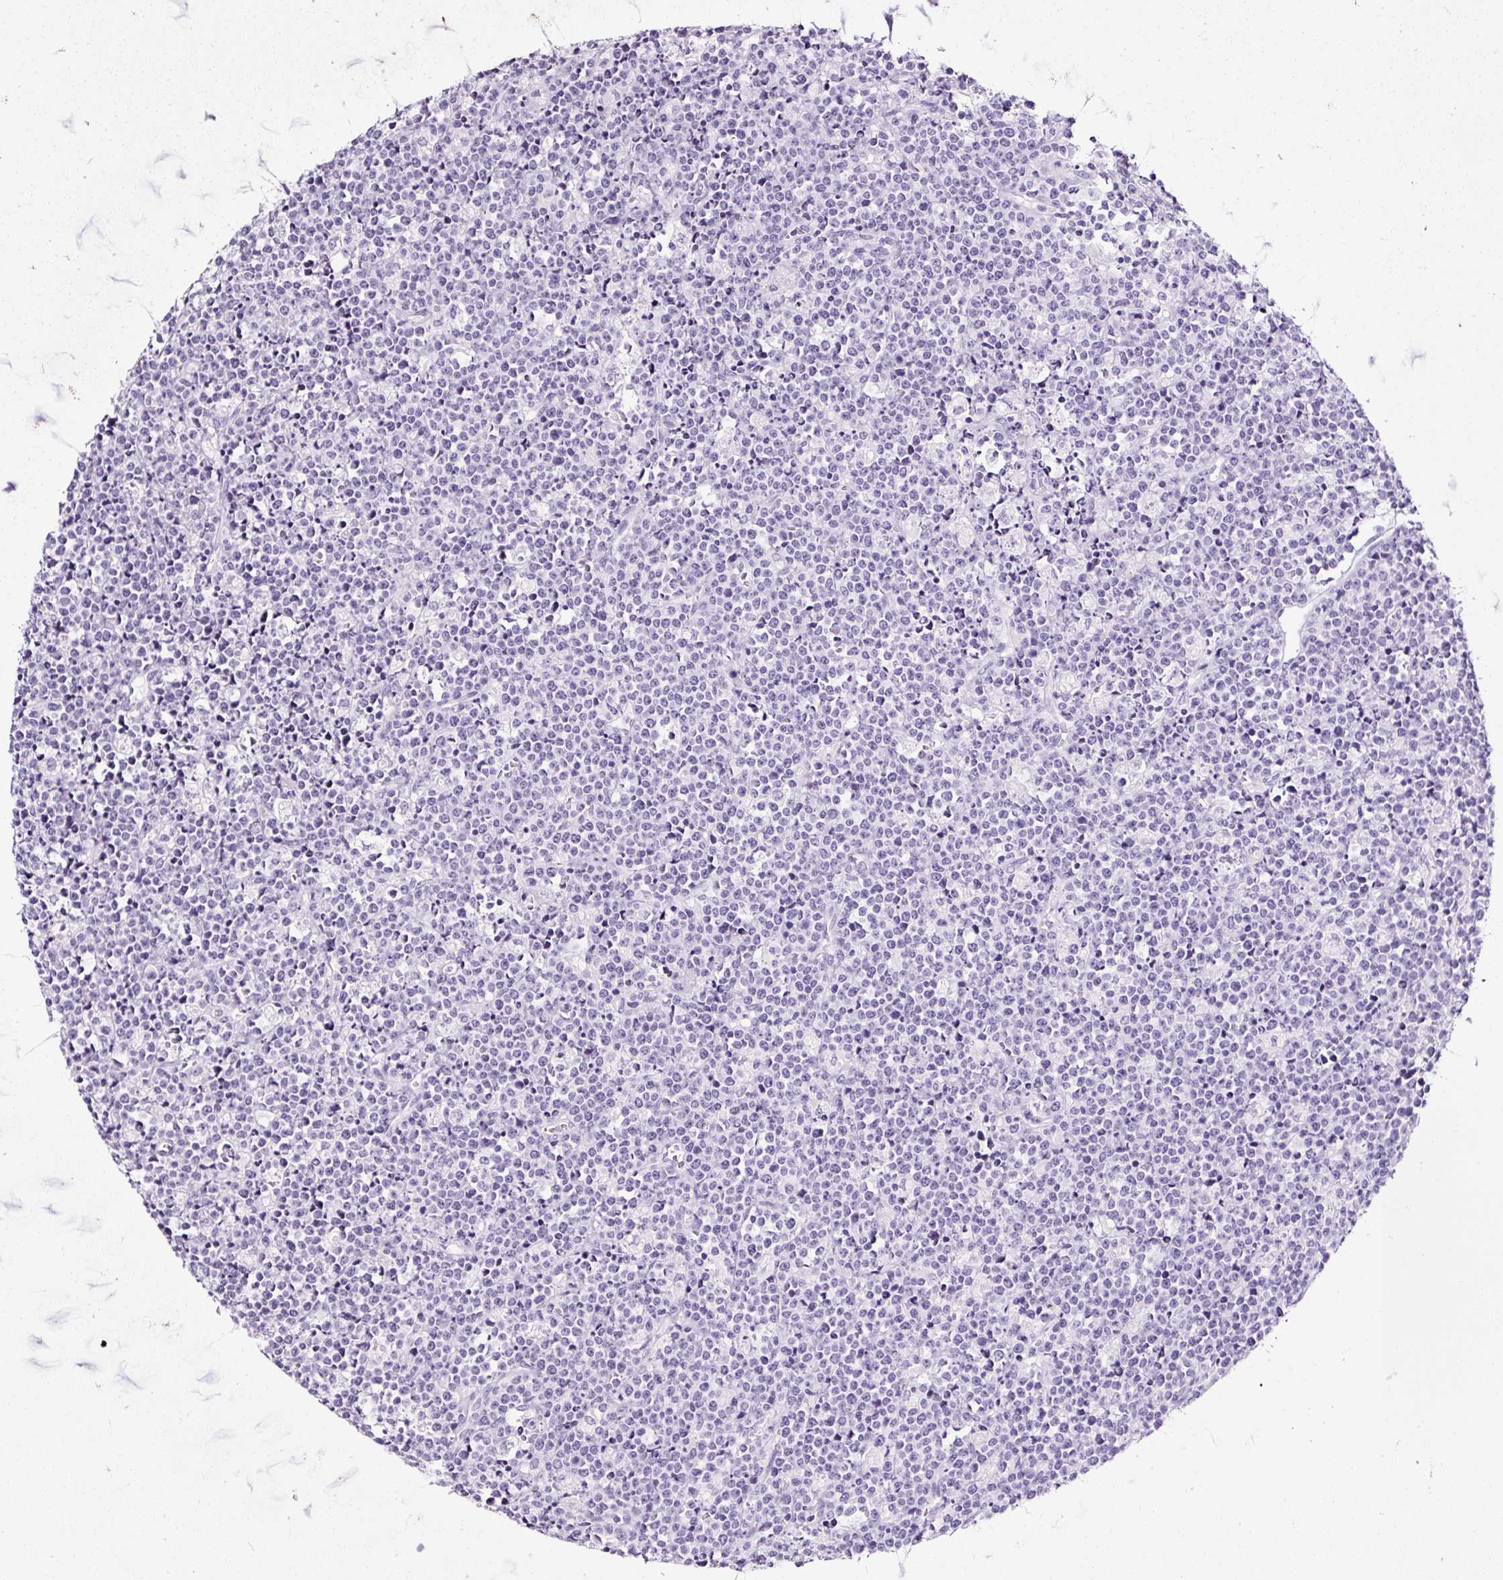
{"staining": {"intensity": "negative", "quantity": "none", "location": "none"}, "tissue": "lymphoma", "cell_type": "Tumor cells", "image_type": "cancer", "snomed": [{"axis": "morphology", "description": "Malignant lymphoma, non-Hodgkin's type, High grade"}, {"axis": "topography", "description": "Ovary"}], "caption": "Lymphoma stained for a protein using immunohistochemistry shows no expression tumor cells.", "gene": "NPHS2", "patient": {"sex": "female", "age": 56}}